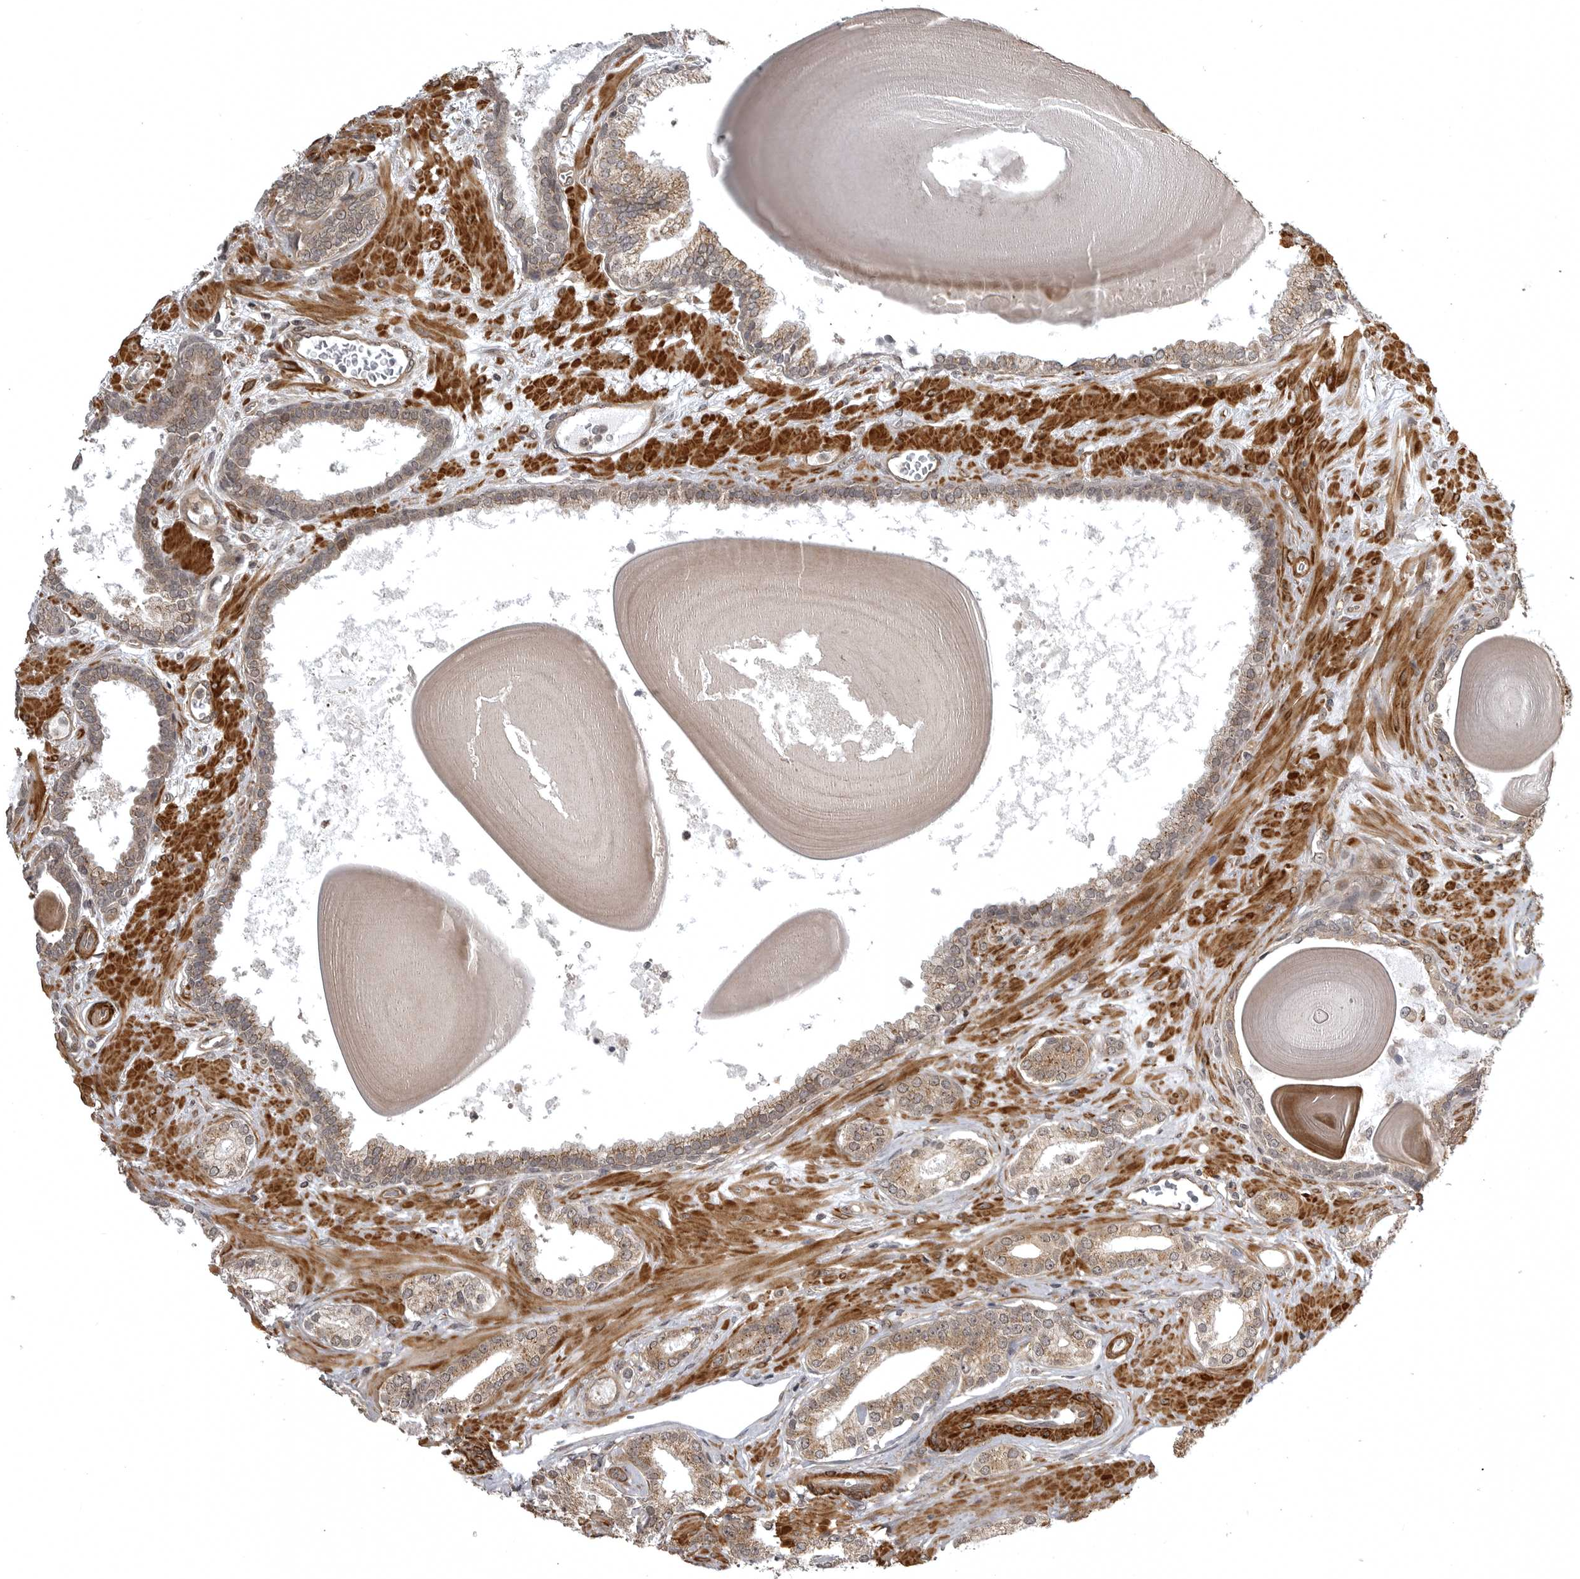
{"staining": {"intensity": "moderate", "quantity": ">75%", "location": "cytoplasmic/membranous"}, "tissue": "prostate cancer", "cell_type": "Tumor cells", "image_type": "cancer", "snomed": [{"axis": "morphology", "description": "Adenocarcinoma, Low grade"}, {"axis": "topography", "description": "Prostate"}], "caption": "Prostate cancer stained with DAB IHC displays medium levels of moderate cytoplasmic/membranous staining in about >75% of tumor cells. (DAB (3,3'-diaminobenzidine) IHC with brightfield microscopy, high magnification).", "gene": "SNX16", "patient": {"sex": "male", "age": 70}}